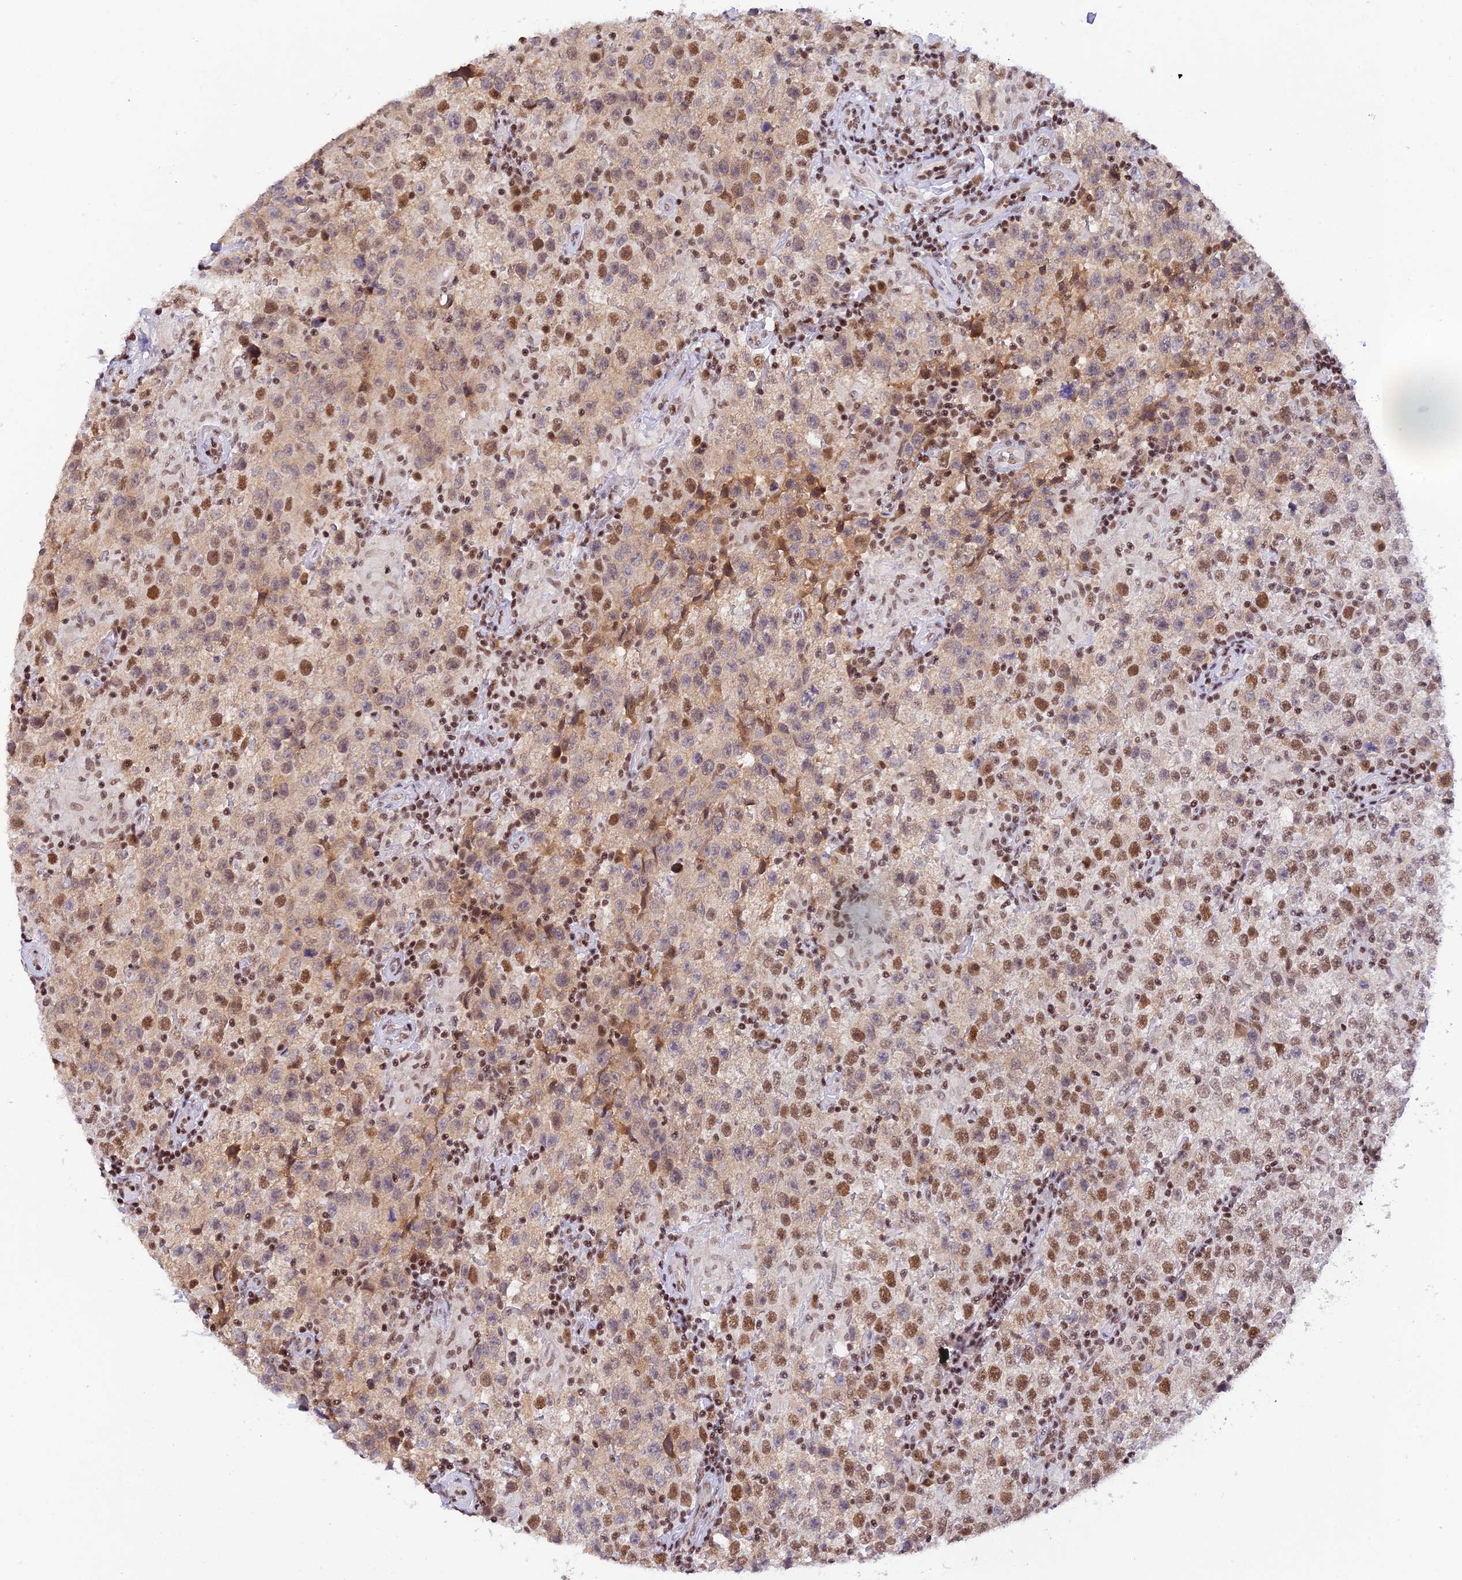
{"staining": {"intensity": "moderate", "quantity": "25%-75%", "location": "nuclear"}, "tissue": "testis cancer", "cell_type": "Tumor cells", "image_type": "cancer", "snomed": [{"axis": "morphology", "description": "Seminoma, NOS"}, {"axis": "morphology", "description": "Carcinoma, Embryonal, NOS"}, {"axis": "topography", "description": "Testis"}], "caption": "Protein positivity by immunohistochemistry (IHC) demonstrates moderate nuclear positivity in approximately 25%-75% of tumor cells in testis embryonal carcinoma. The protein is stained brown, and the nuclei are stained in blue (DAB (3,3'-diaminobenzidine) IHC with brightfield microscopy, high magnification).", "gene": "THAP11", "patient": {"sex": "male", "age": 41}}